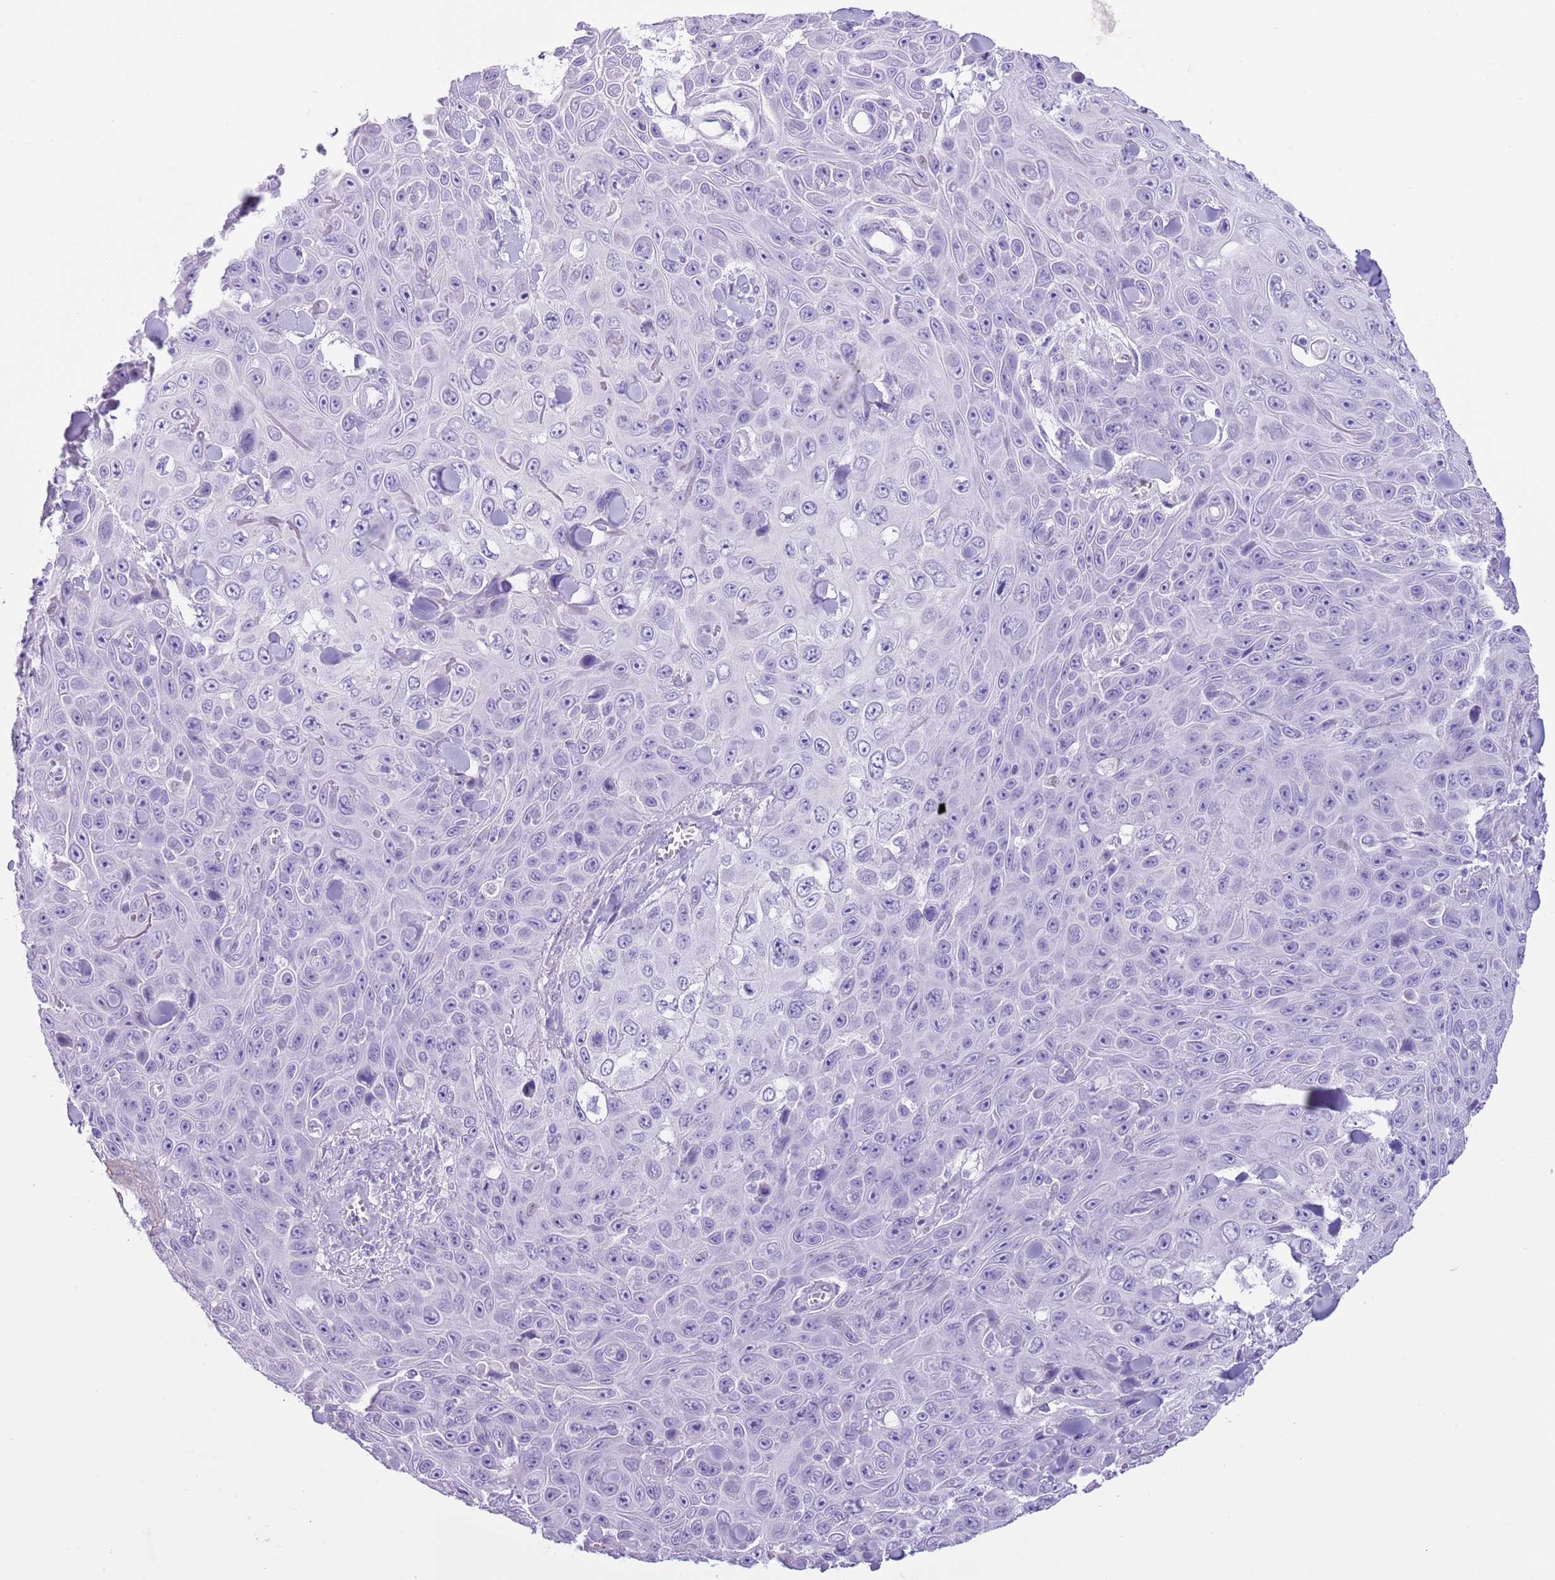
{"staining": {"intensity": "negative", "quantity": "none", "location": "none"}, "tissue": "skin cancer", "cell_type": "Tumor cells", "image_type": "cancer", "snomed": [{"axis": "morphology", "description": "Squamous cell carcinoma, NOS"}, {"axis": "topography", "description": "Skin"}], "caption": "Immunohistochemical staining of skin squamous cell carcinoma exhibits no significant positivity in tumor cells.", "gene": "SLC7A14", "patient": {"sex": "male", "age": 82}}